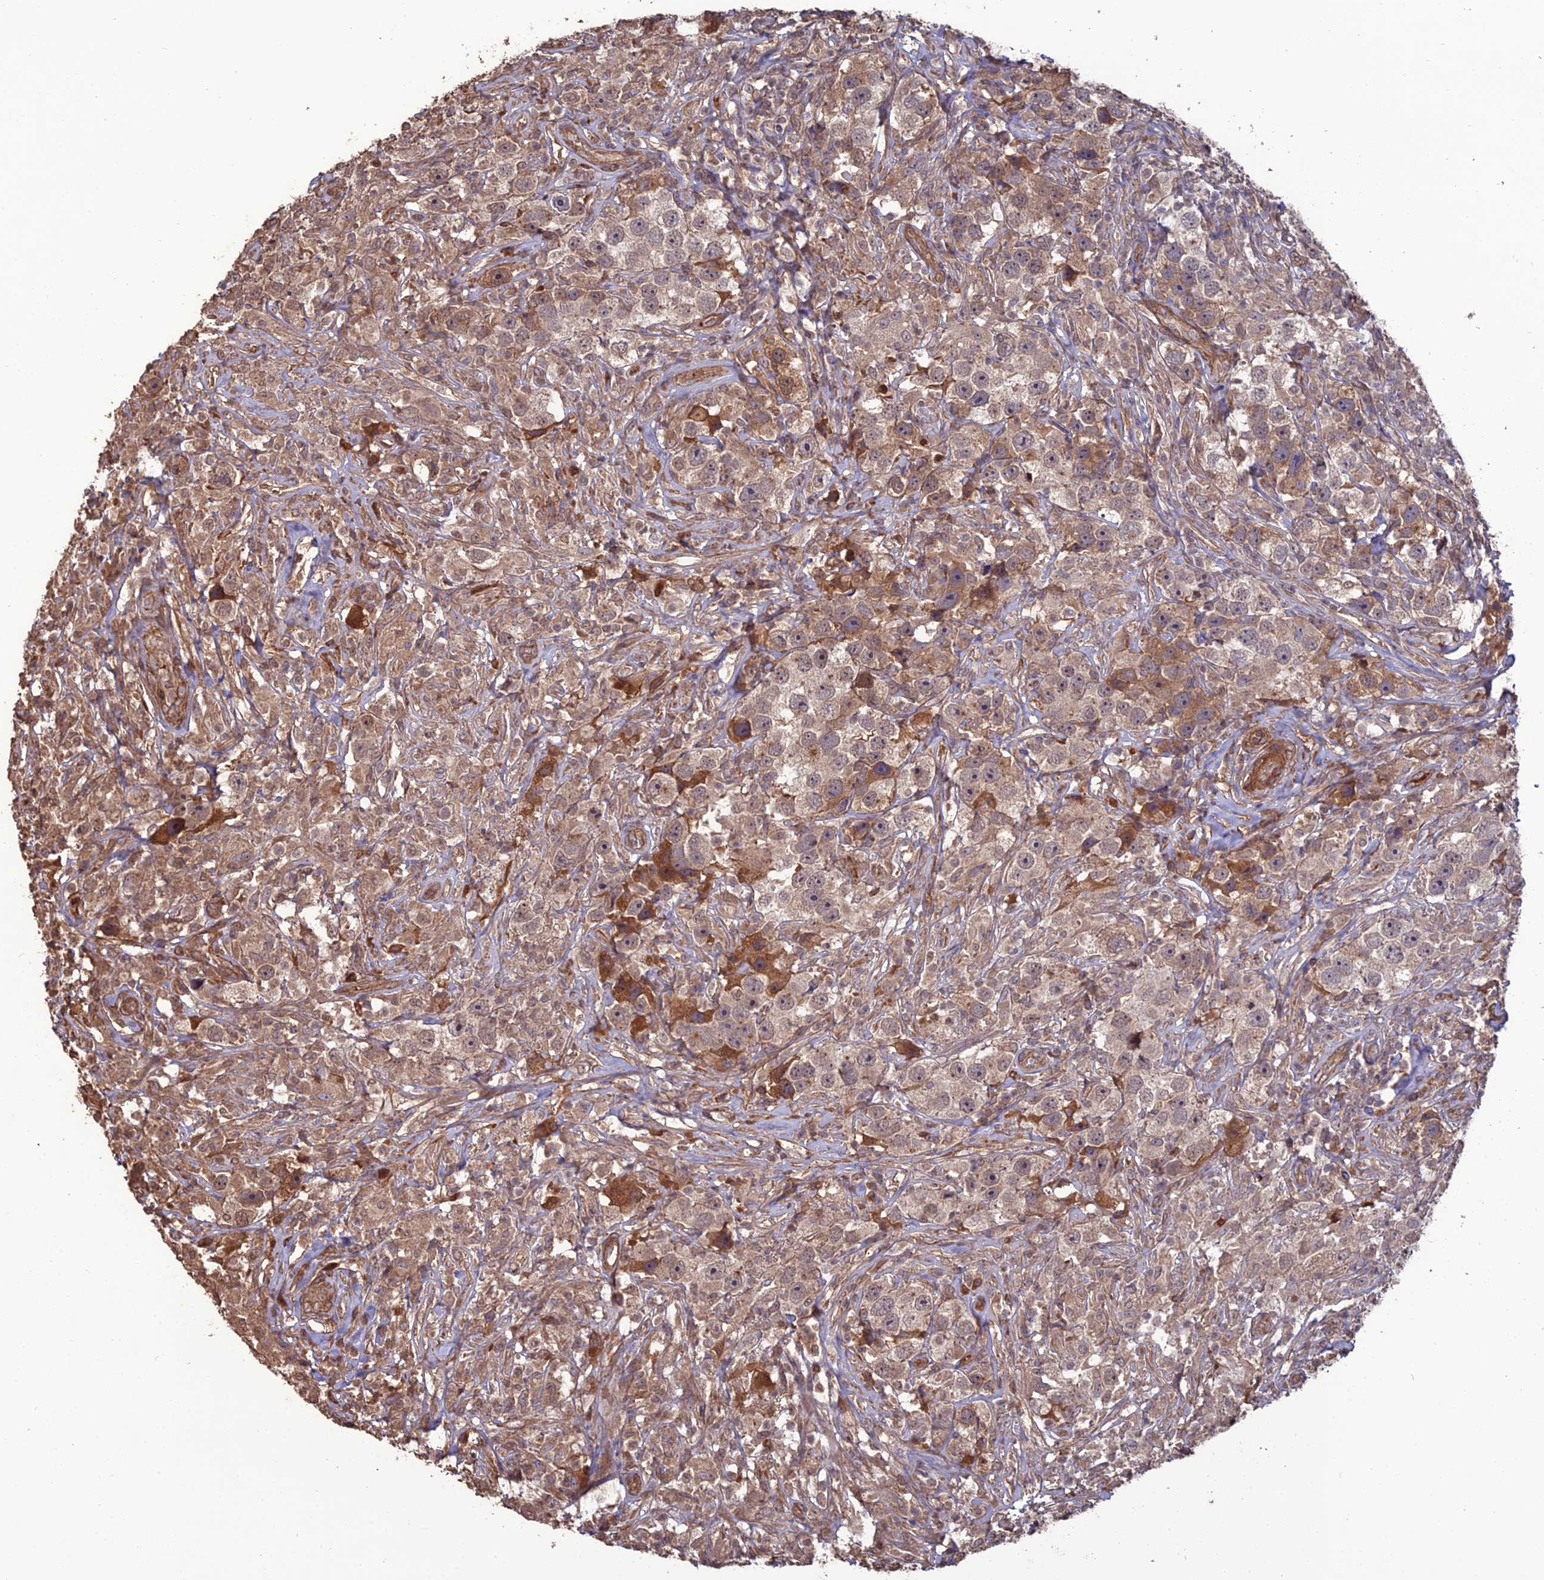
{"staining": {"intensity": "weak", "quantity": ">75%", "location": "cytoplasmic/membranous,nuclear"}, "tissue": "testis cancer", "cell_type": "Tumor cells", "image_type": "cancer", "snomed": [{"axis": "morphology", "description": "Seminoma, NOS"}, {"axis": "topography", "description": "Testis"}], "caption": "A brown stain highlights weak cytoplasmic/membranous and nuclear expression of a protein in human testis seminoma tumor cells. Ihc stains the protein of interest in brown and the nuclei are stained blue.", "gene": "ATP6V0A2", "patient": {"sex": "male", "age": 49}}